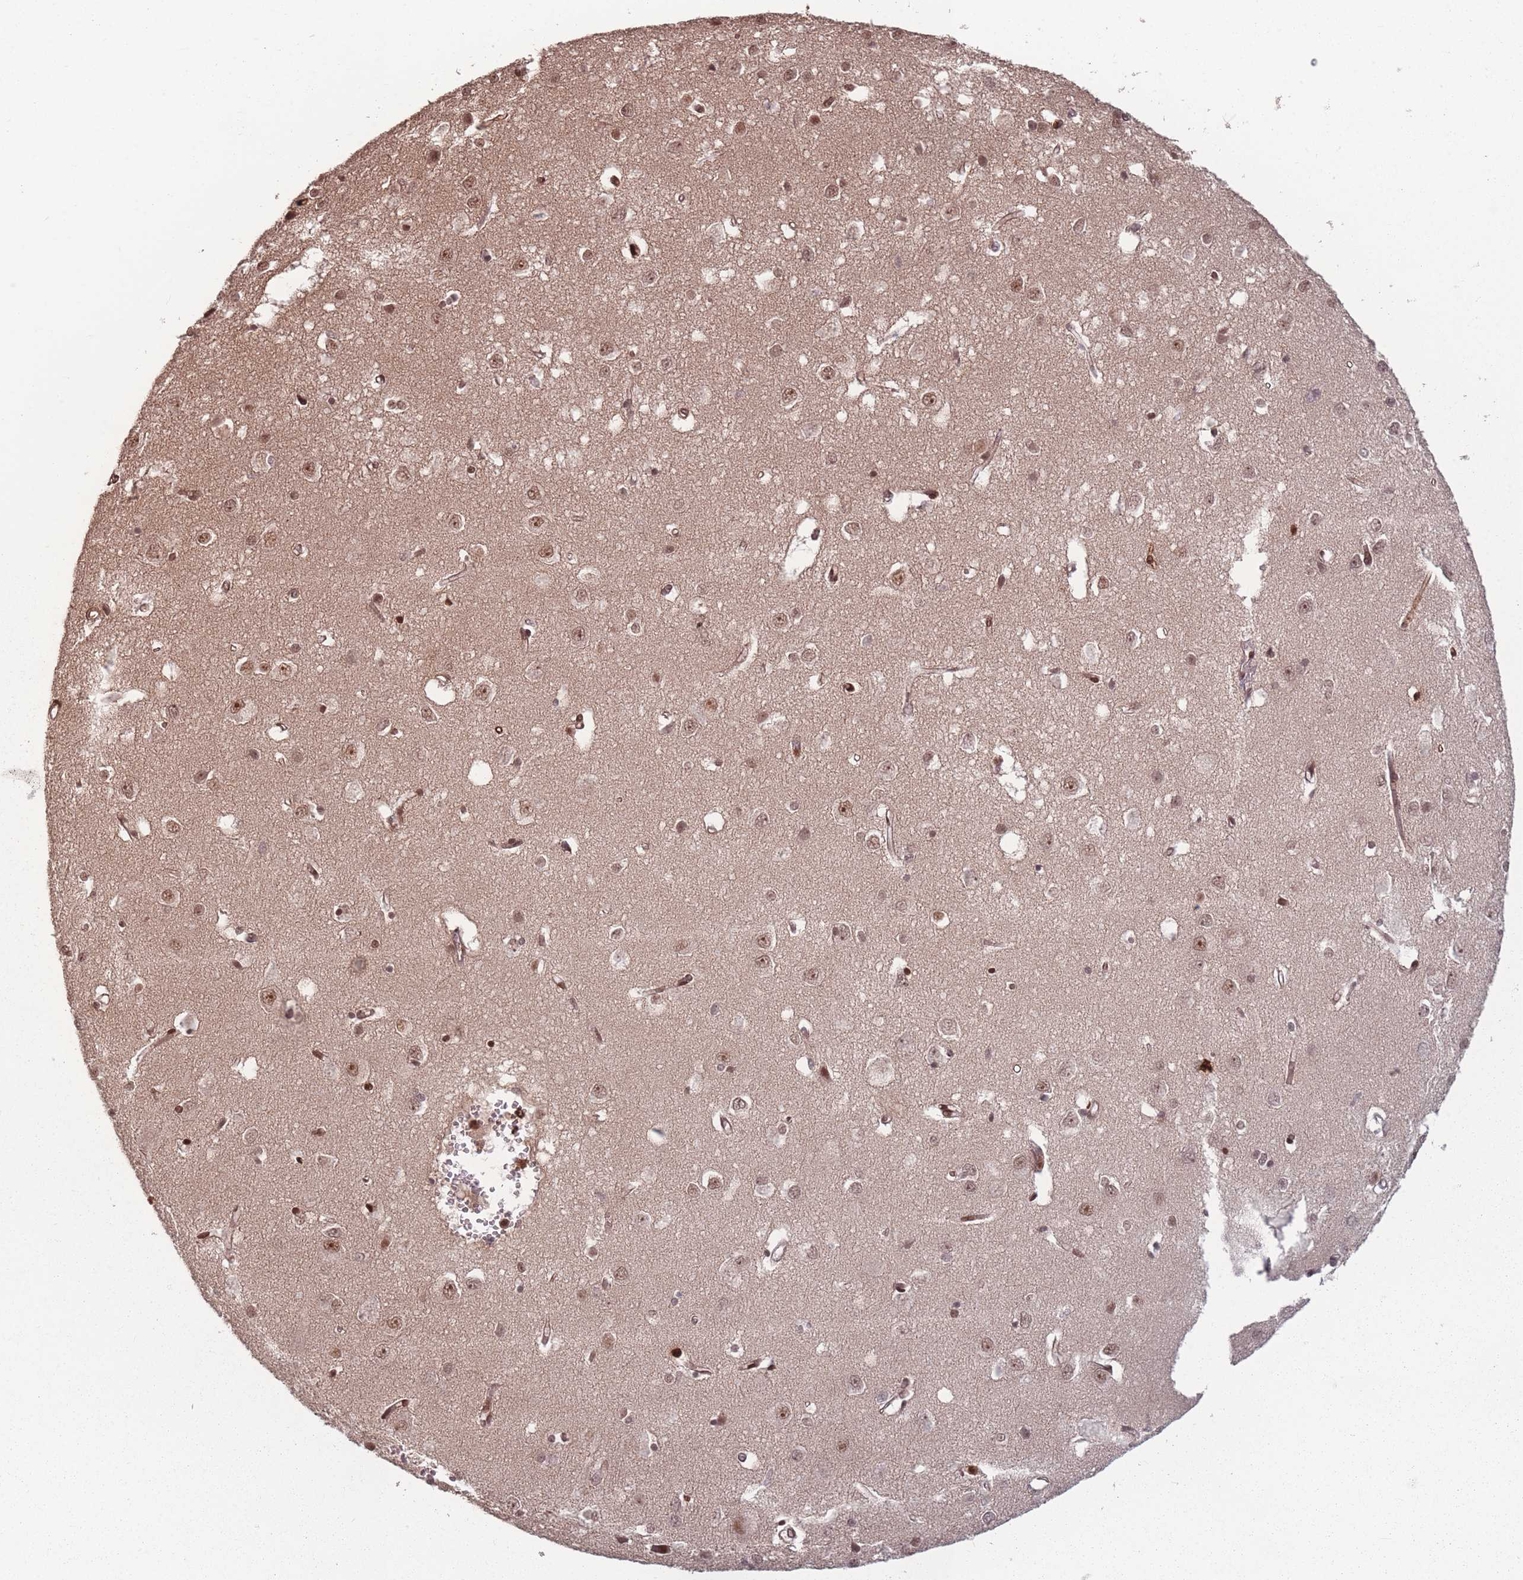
{"staining": {"intensity": "moderate", "quantity": ">75%", "location": "nuclear"}, "tissue": "cerebral cortex", "cell_type": "Endothelial cells", "image_type": "normal", "snomed": [{"axis": "morphology", "description": "Normal tissue, NOS"}, {"axis": "topography", "description": "Cerebral cortex"}], "caption": "A high-resolution photomicrograph shows immunohistochemistry (IHC) staining of normal cerebral cortex, which reveals moderate nuclear positivity in about >75% of endothelial cells.", "gene": "WDR55", "patient": {"sex": "female", "age": 64}}